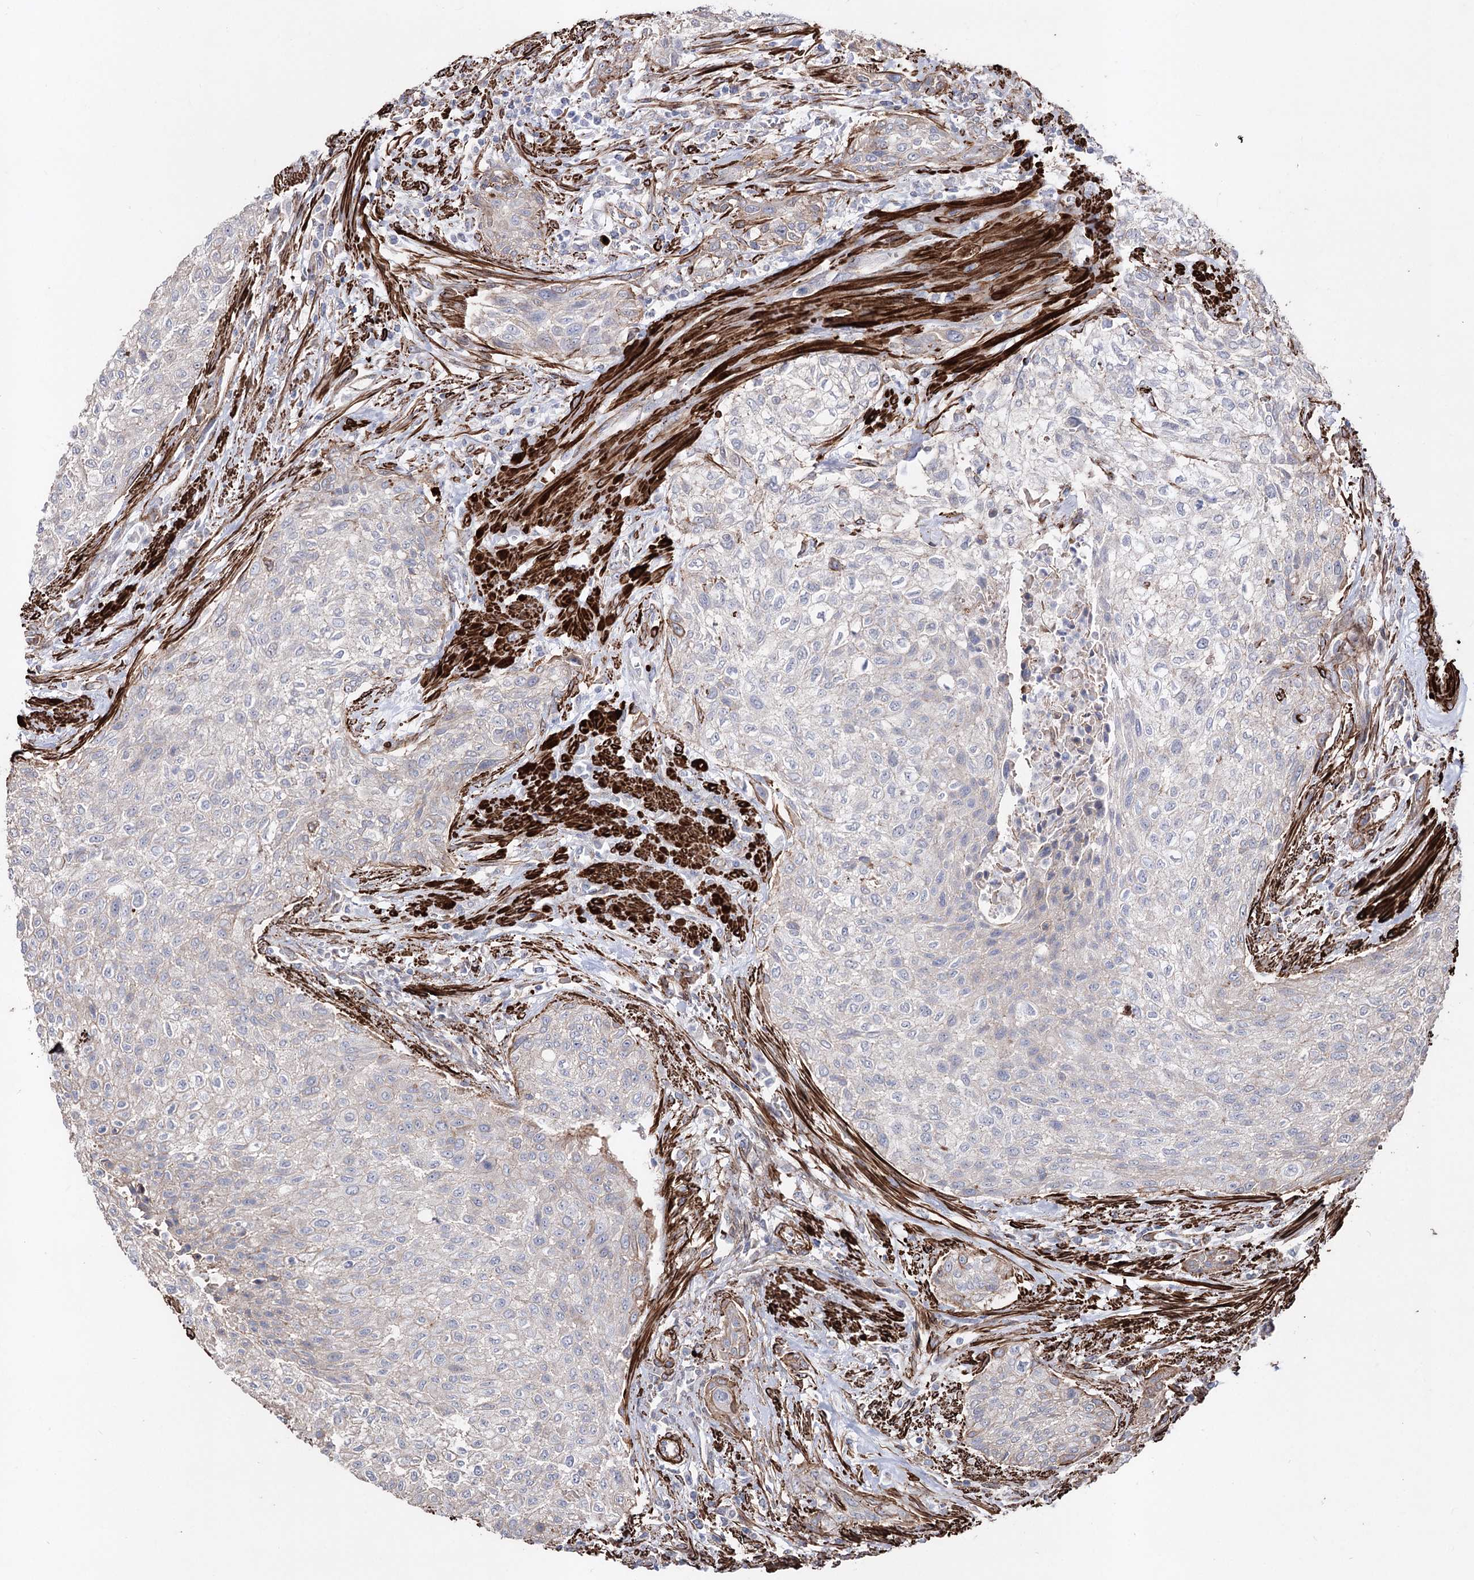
{"staining": {"intensity": "weak", "quantity": "<25%", "location": "cytoplasmic/membranous"}, "tissue": "urothelial cancer", "cell_type": "Tumor cells", "image_type": "cancer", "snomed": [{"axis": "morphology", "description": "Urothelial carcinoma, High grade"}, {"axis": "topography", "description": "Urinary bladder"}], "caption": "Image shows no significant protein staining in tumor cells of urothelial cancer. (DAB (3,3'-diaminobenzidine) immunohistochemistry (IHC) with hematoxylin counter stain).", "gene": "ARHGAP20", "patient": {"sex": "male", "age": 35}}